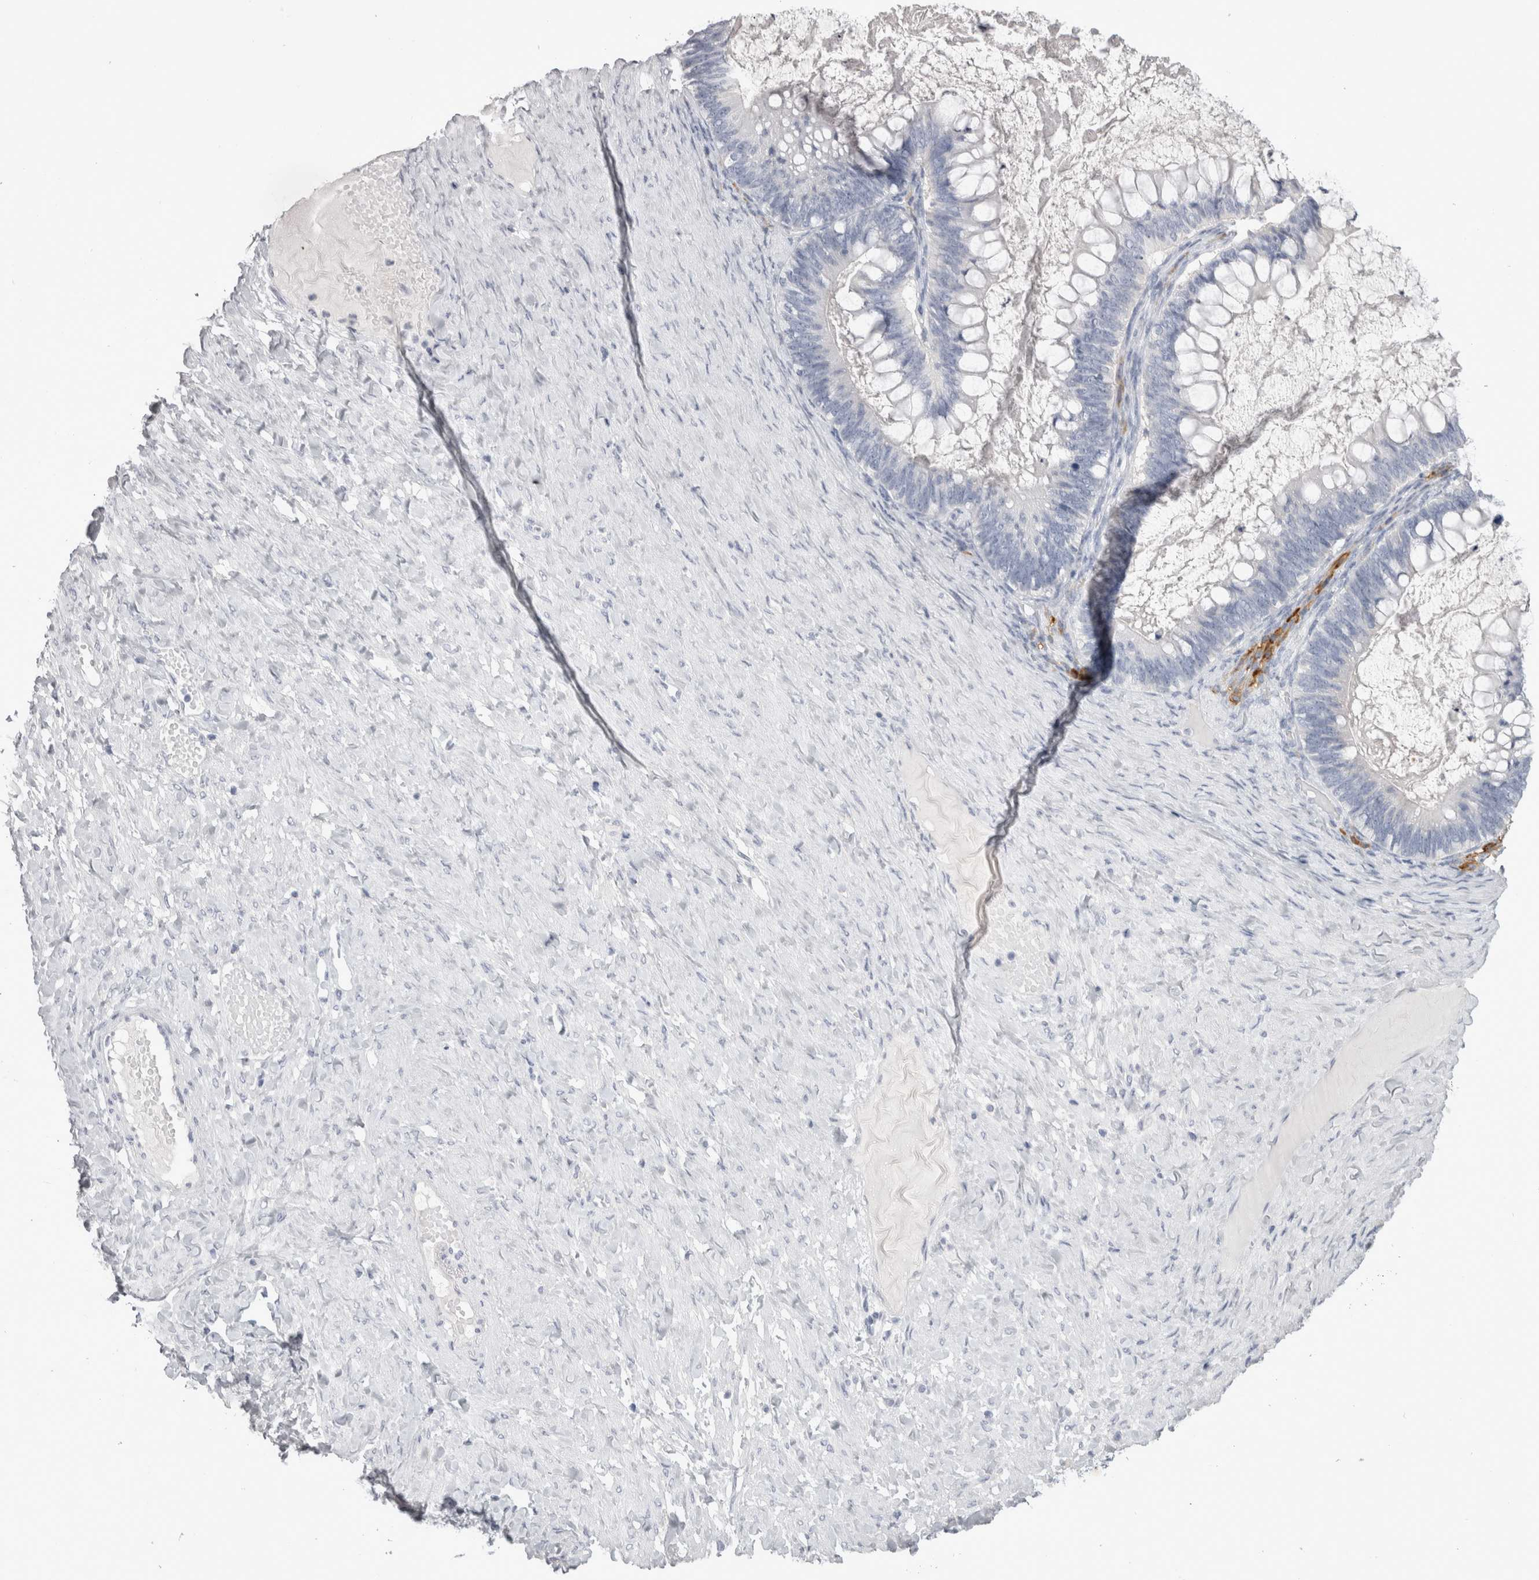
{"staining": {"intensity": "negative", "quantity": "none", "location": "none"}, "tissue": "ovarian cancer", "cell_type": "Tumor cells", "image_type": "cancer", "snomed": [{"axis": "morphology", "description": "Cystadenocarcinoma, mucinous, NOS"}, {"axis": "topography", "description": "Ovary"}], "caption": "Tumor cells show no significant protein staining in ovarian cancer.", "gene": "ADAM2", "patient": {"sex": "female", "age": 61}}